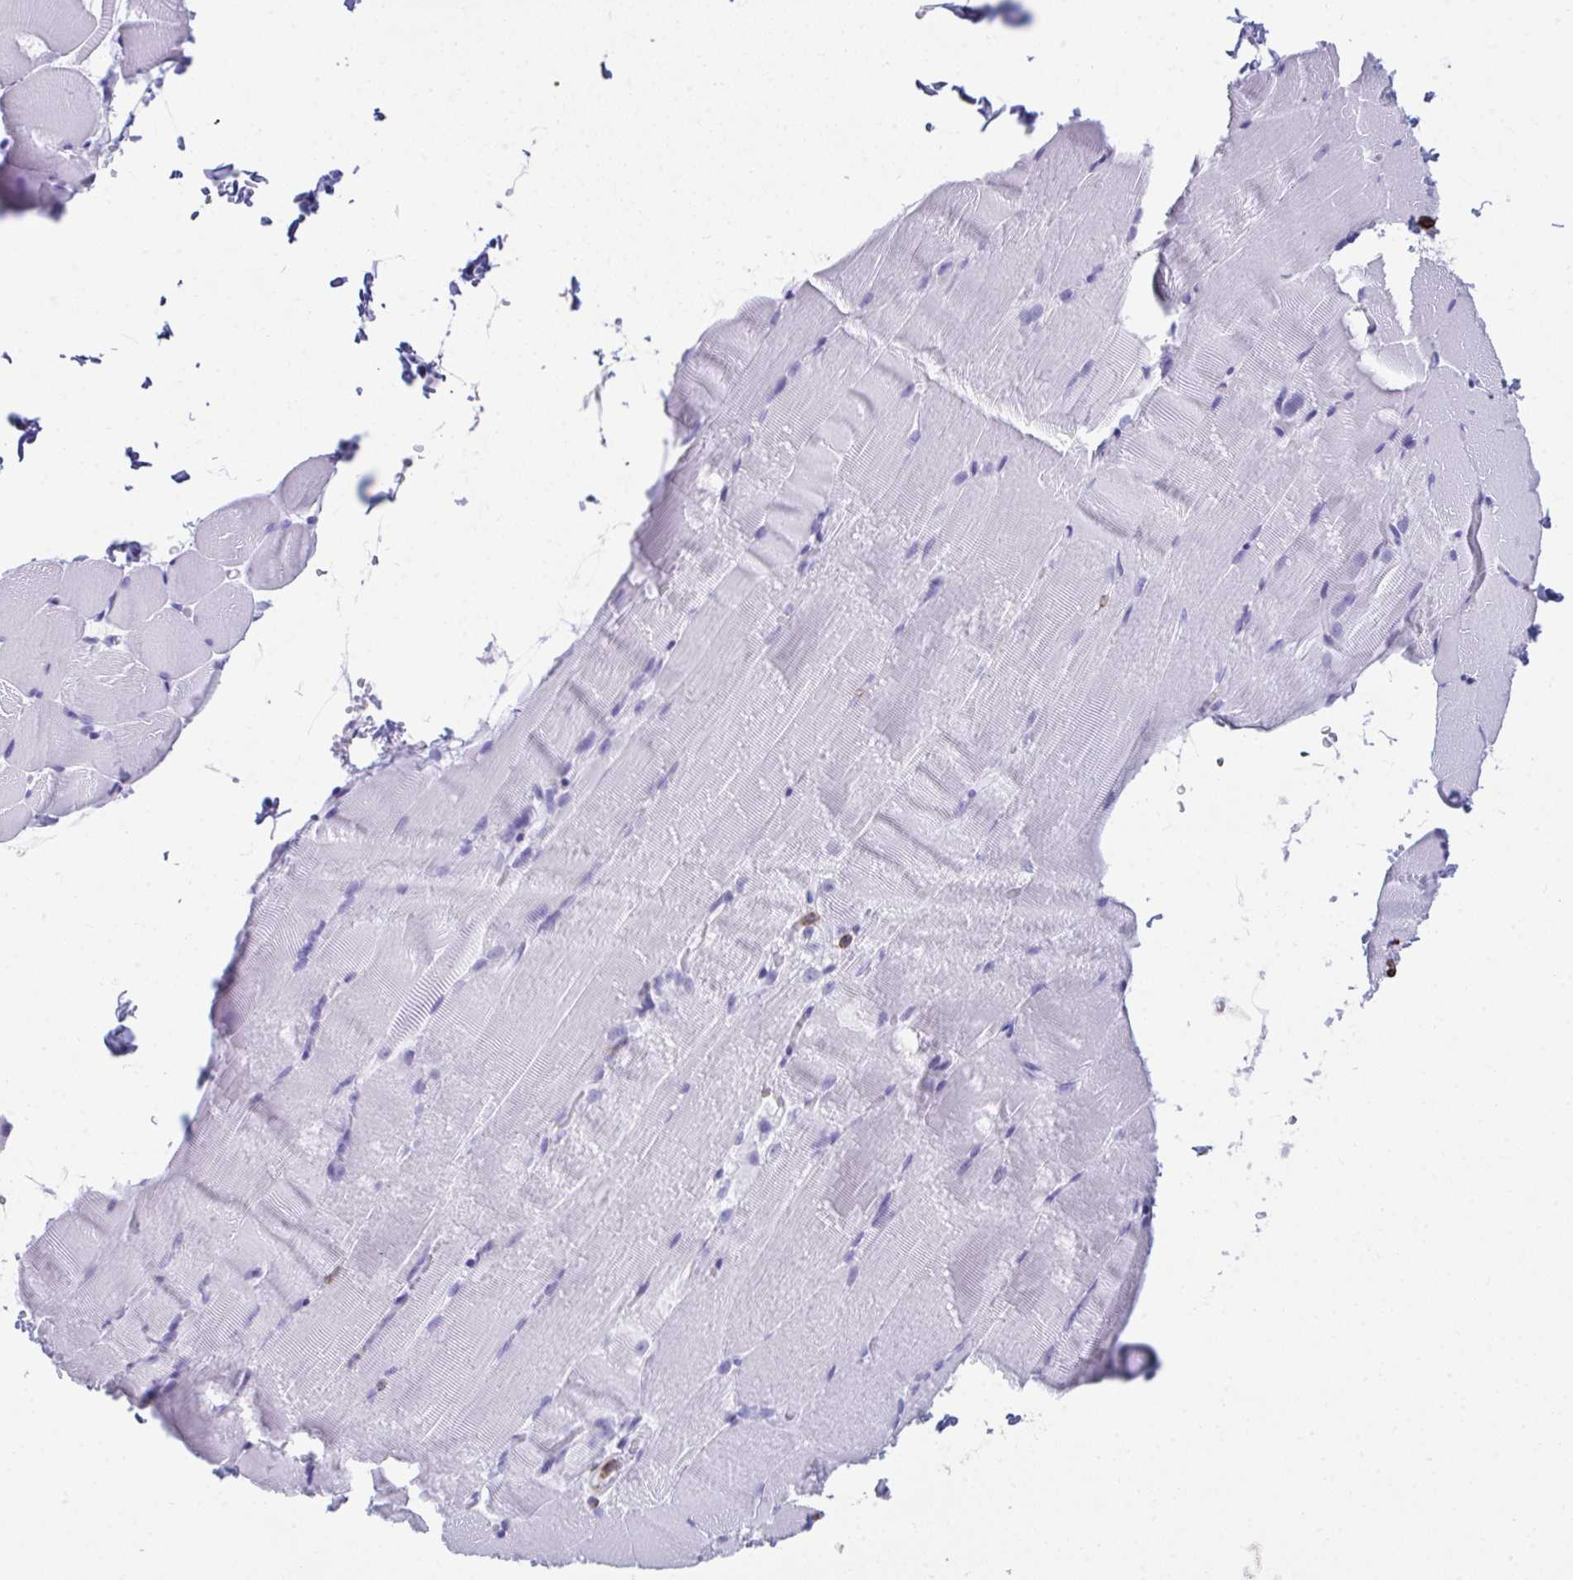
{"staining": {"intensity": "negative", "quantity": "none", "location": "none"}, "tissue": "skeletal muscle", "cell_type": "Myocytes", "image_type": "normal", "snomed": [{"axis": "morphology", "description": "Normal tissue, NOS"}, {"axis": "topography", "description": "Skeletal muscle"}], "caption": "The photomicrograph reveals no significant staining in myocytes of skeletal muscle.", "gene": "SPN", "patient": {"sex": "female", "age": 37}}